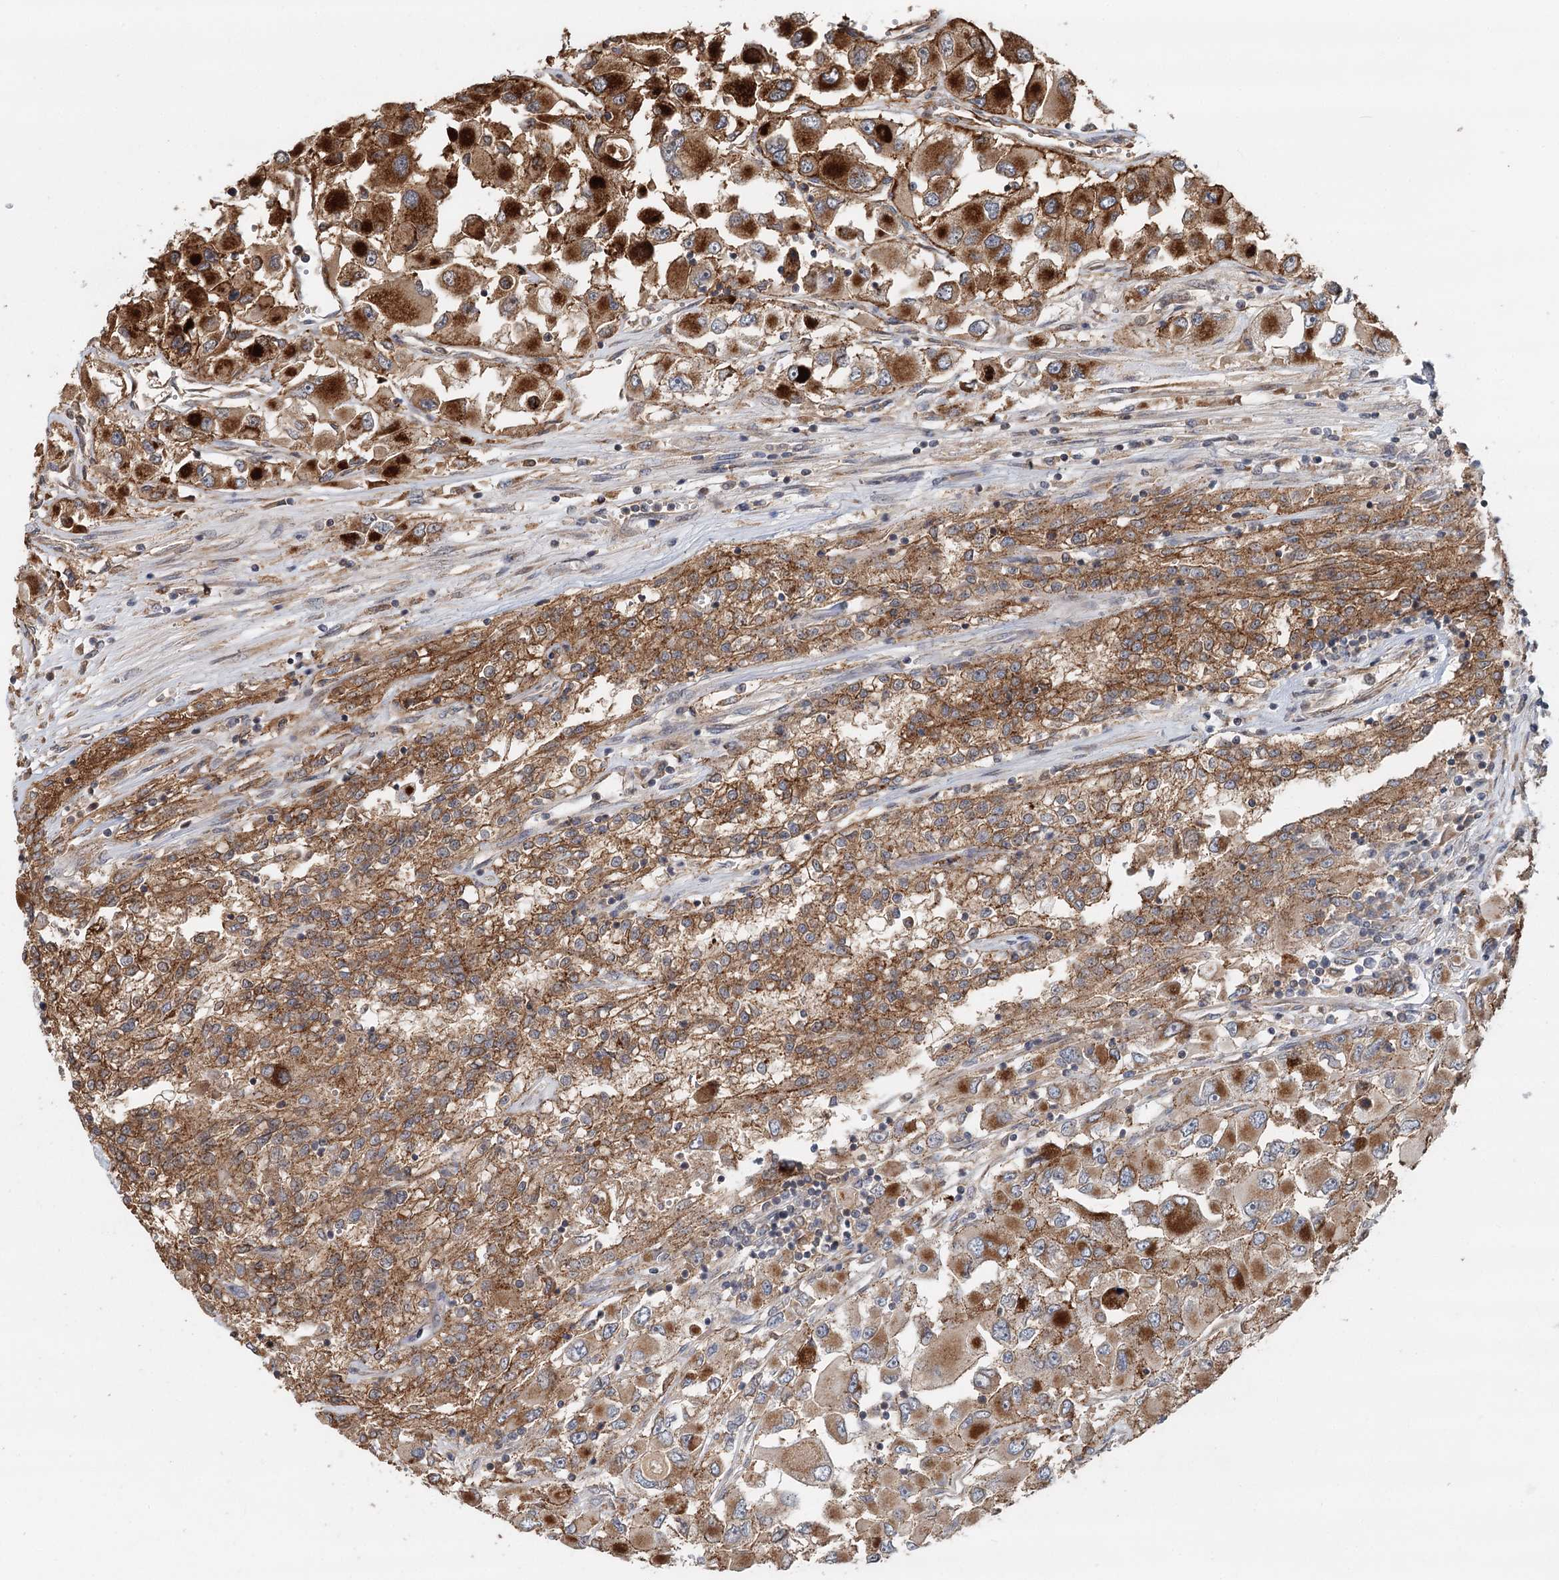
{"staining": {"intensity": "strong", "quantity": "25%-75%", "location": "cytoplasmic/membranous"}, "tissue": "renal cancer", "cell_type": "Tumor cells", "image_type": "cancer", "snomed": [{"axis": "morphology", "description": "Adenocarcinoma, NOS"}, {"axis": "topography", "description": "Kidney"}], "caption": "Renal cancer (adenocarcinoma) tissue demonstrates strong cytoplasmic/membranous expression in approximately 25%-75% of tumor cells", "gene": "RNF111", "patient": {"sex": "female", "age": 52}}